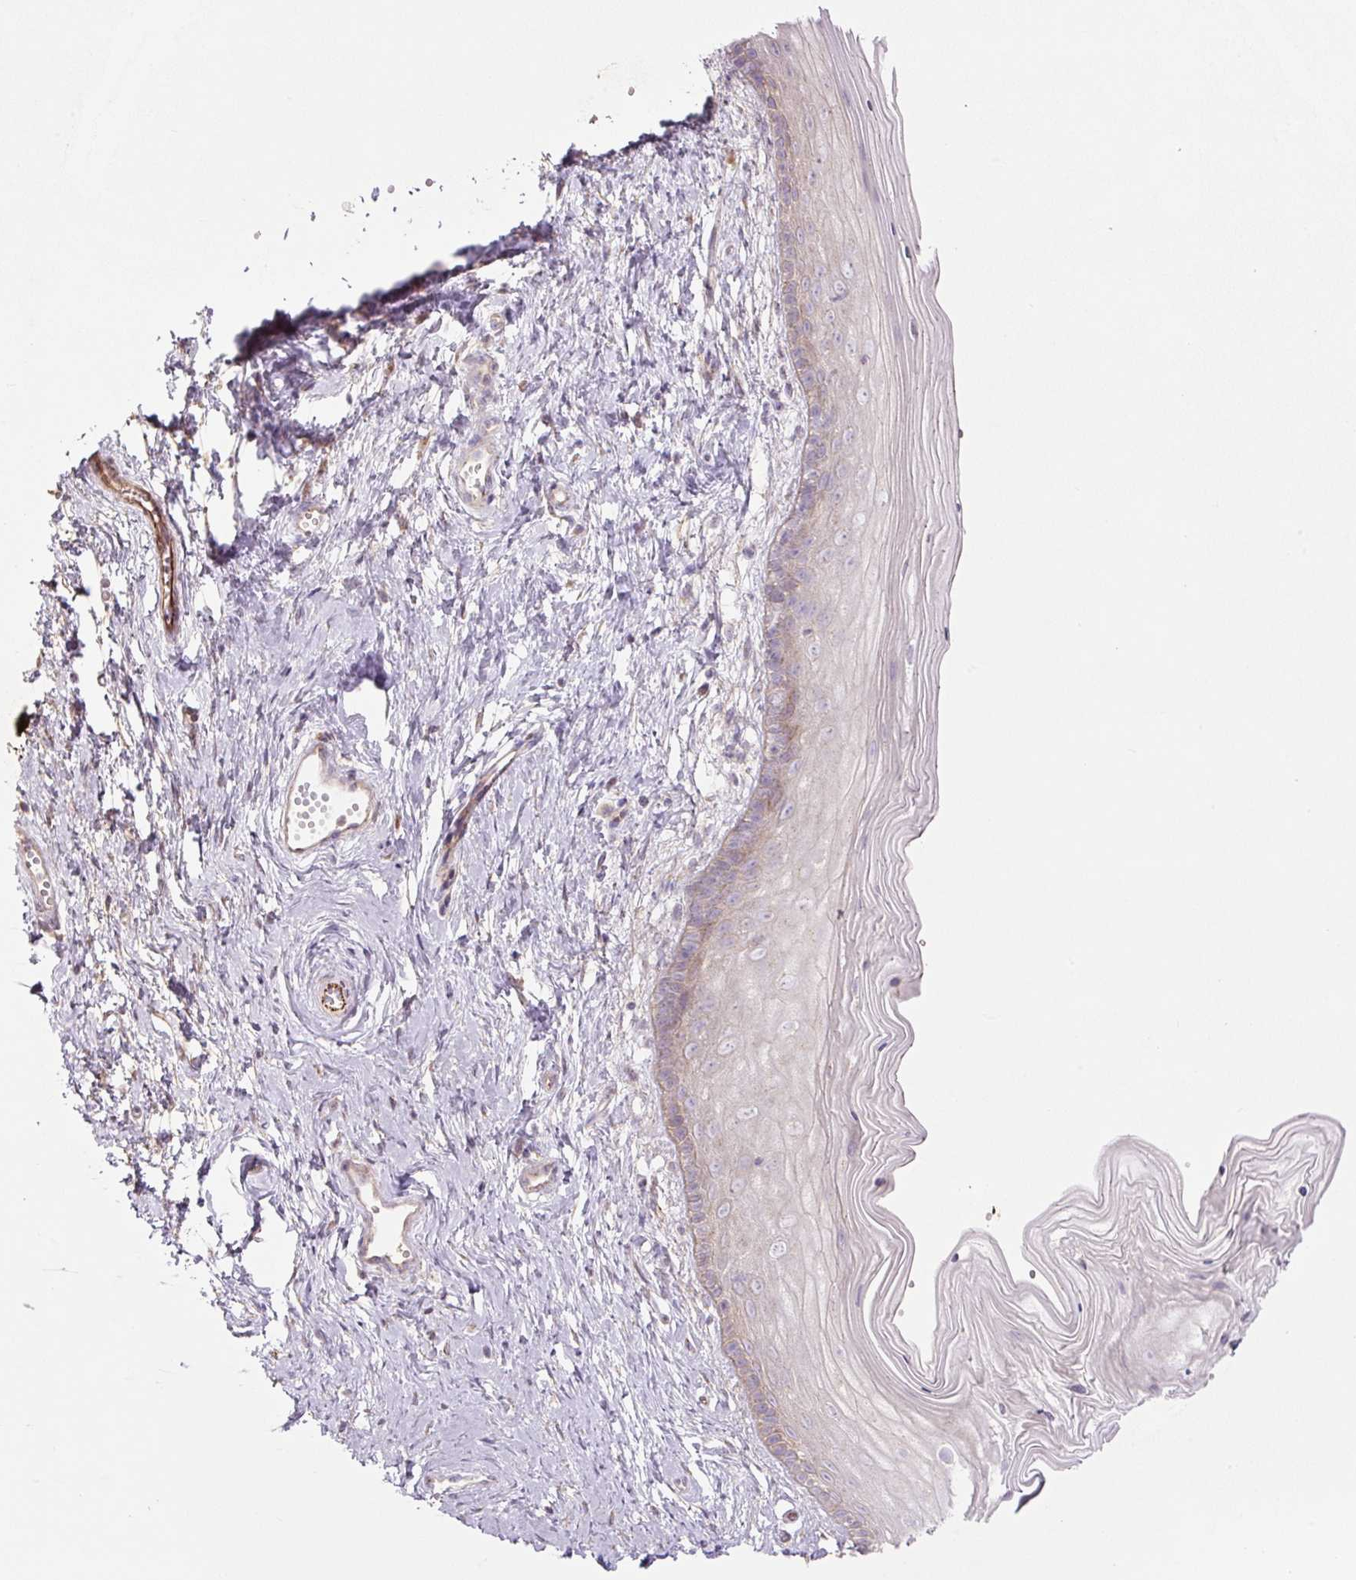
{"staining": {"intensity": "weak", "quantity": "<25%", "location": "cytoplasmic/membranous"}, "tissue": "vagina", "cell_type": "Squamous epithelial cells", "image_type": "normal", "snomed": [{"axis": "morphology", "description": "Normal tissue, NOS"}, {"axis": "topography", "description": "Vagina"}], "caption": "Immunohistochemical staining of benign vagina demonstrates no significant expression in squamous epithelial cells. (DAB (3,3'-diaminobenzidine) immunohistochemistry (IHC), high magnification).", "gene": "CCNI2", "patient": {"sex": "female", "age": 38}}